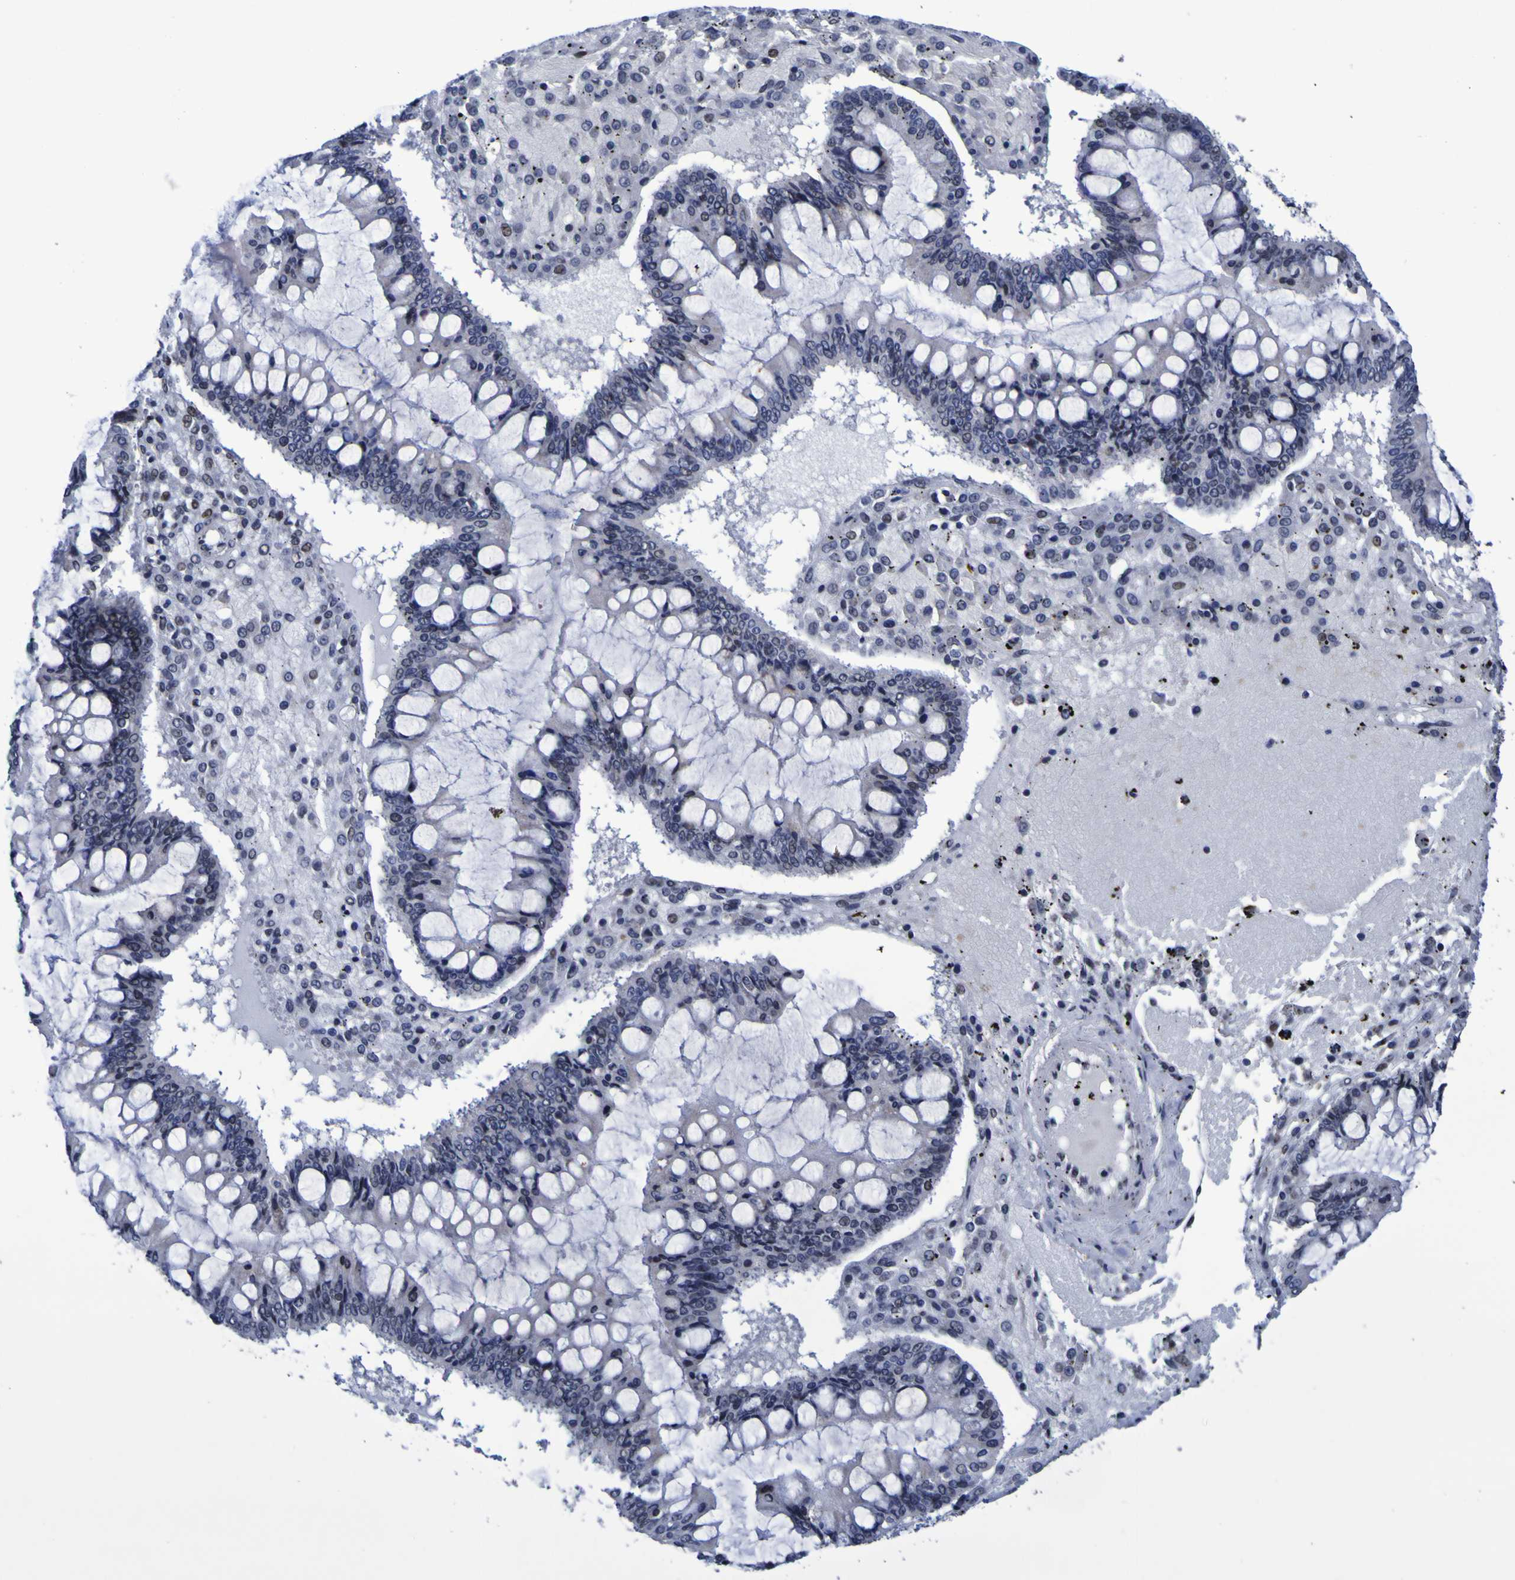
{"staining": {"intensity": "weak", "quantity": "<25%", "location": "nuclear"}, "tissue": "ovarian cancer", "cell_type": "Tumor cells", "image_type": "cancer", "snomed": [{"axis": "morphology", "description": "Cystadenocarcinoma, mucinous, NOS"}, {"axis": "topography", "description": "Ovary"}], "caption": "The immunohistochemistry micrograph has no significant positivity in tumor cells of ovarian cancer (mucinous cystadenocarcinoma) tissue.", "gene": "MBD3", "patient": {"sex": "female", "age": 73}}